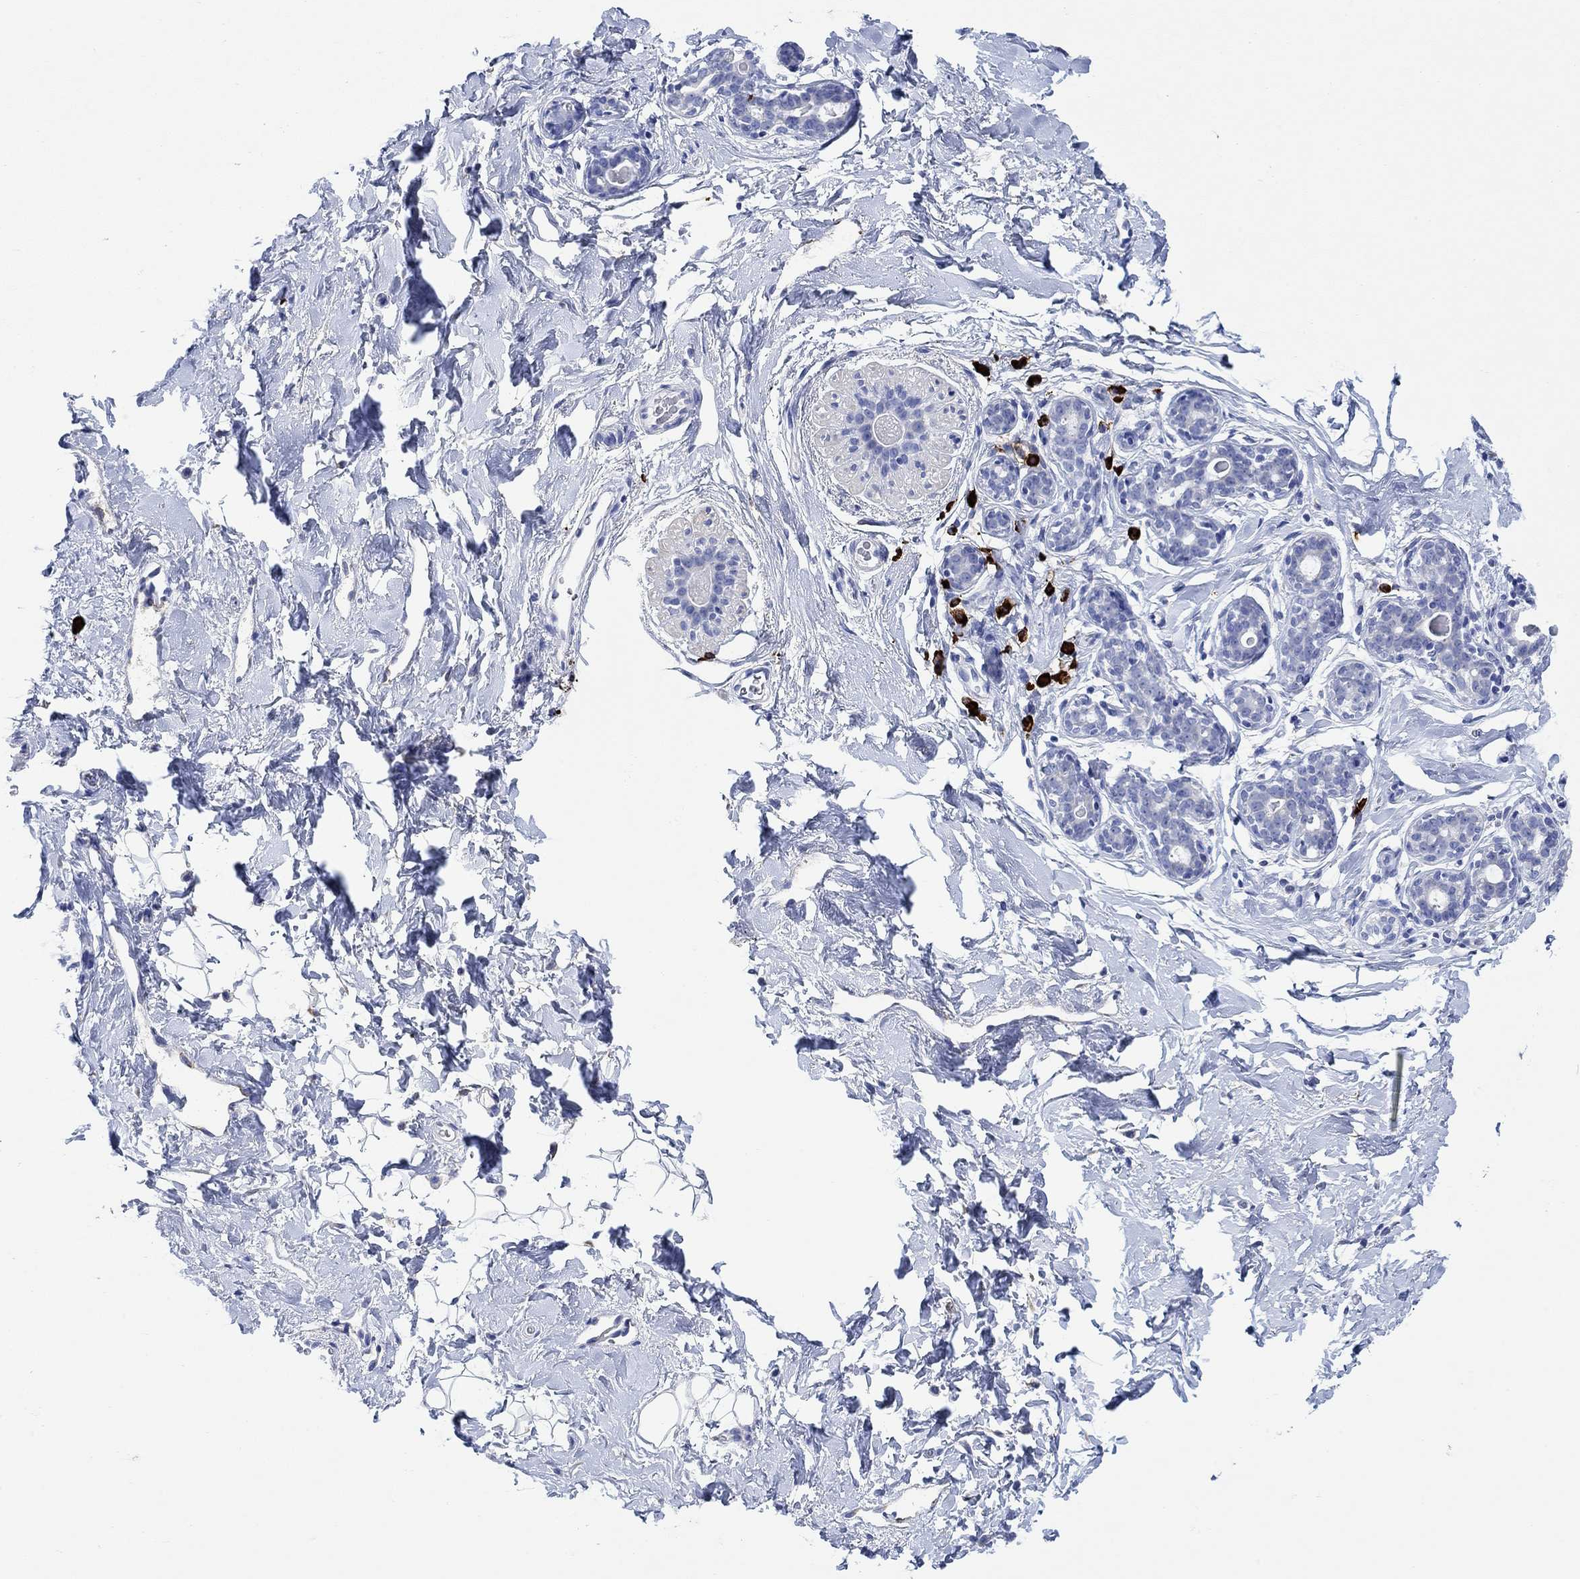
{"staining": {"intensity": "negative", "quantity": "none", "location": "none"}, "tissue": "breast", "cell_type": "Adipocytes", "image_type": "normal", "snomed": [{"axis": "morphology", "description": "Normal tissue, NOS"}, {"axis": "topography", "description": "Breast"}], "caption": "Human breast stained for a protein using IHC displays no positivity in adipocytes.", "gene": "P2RY6", "patient": {"sex": "female", "age": 43}}